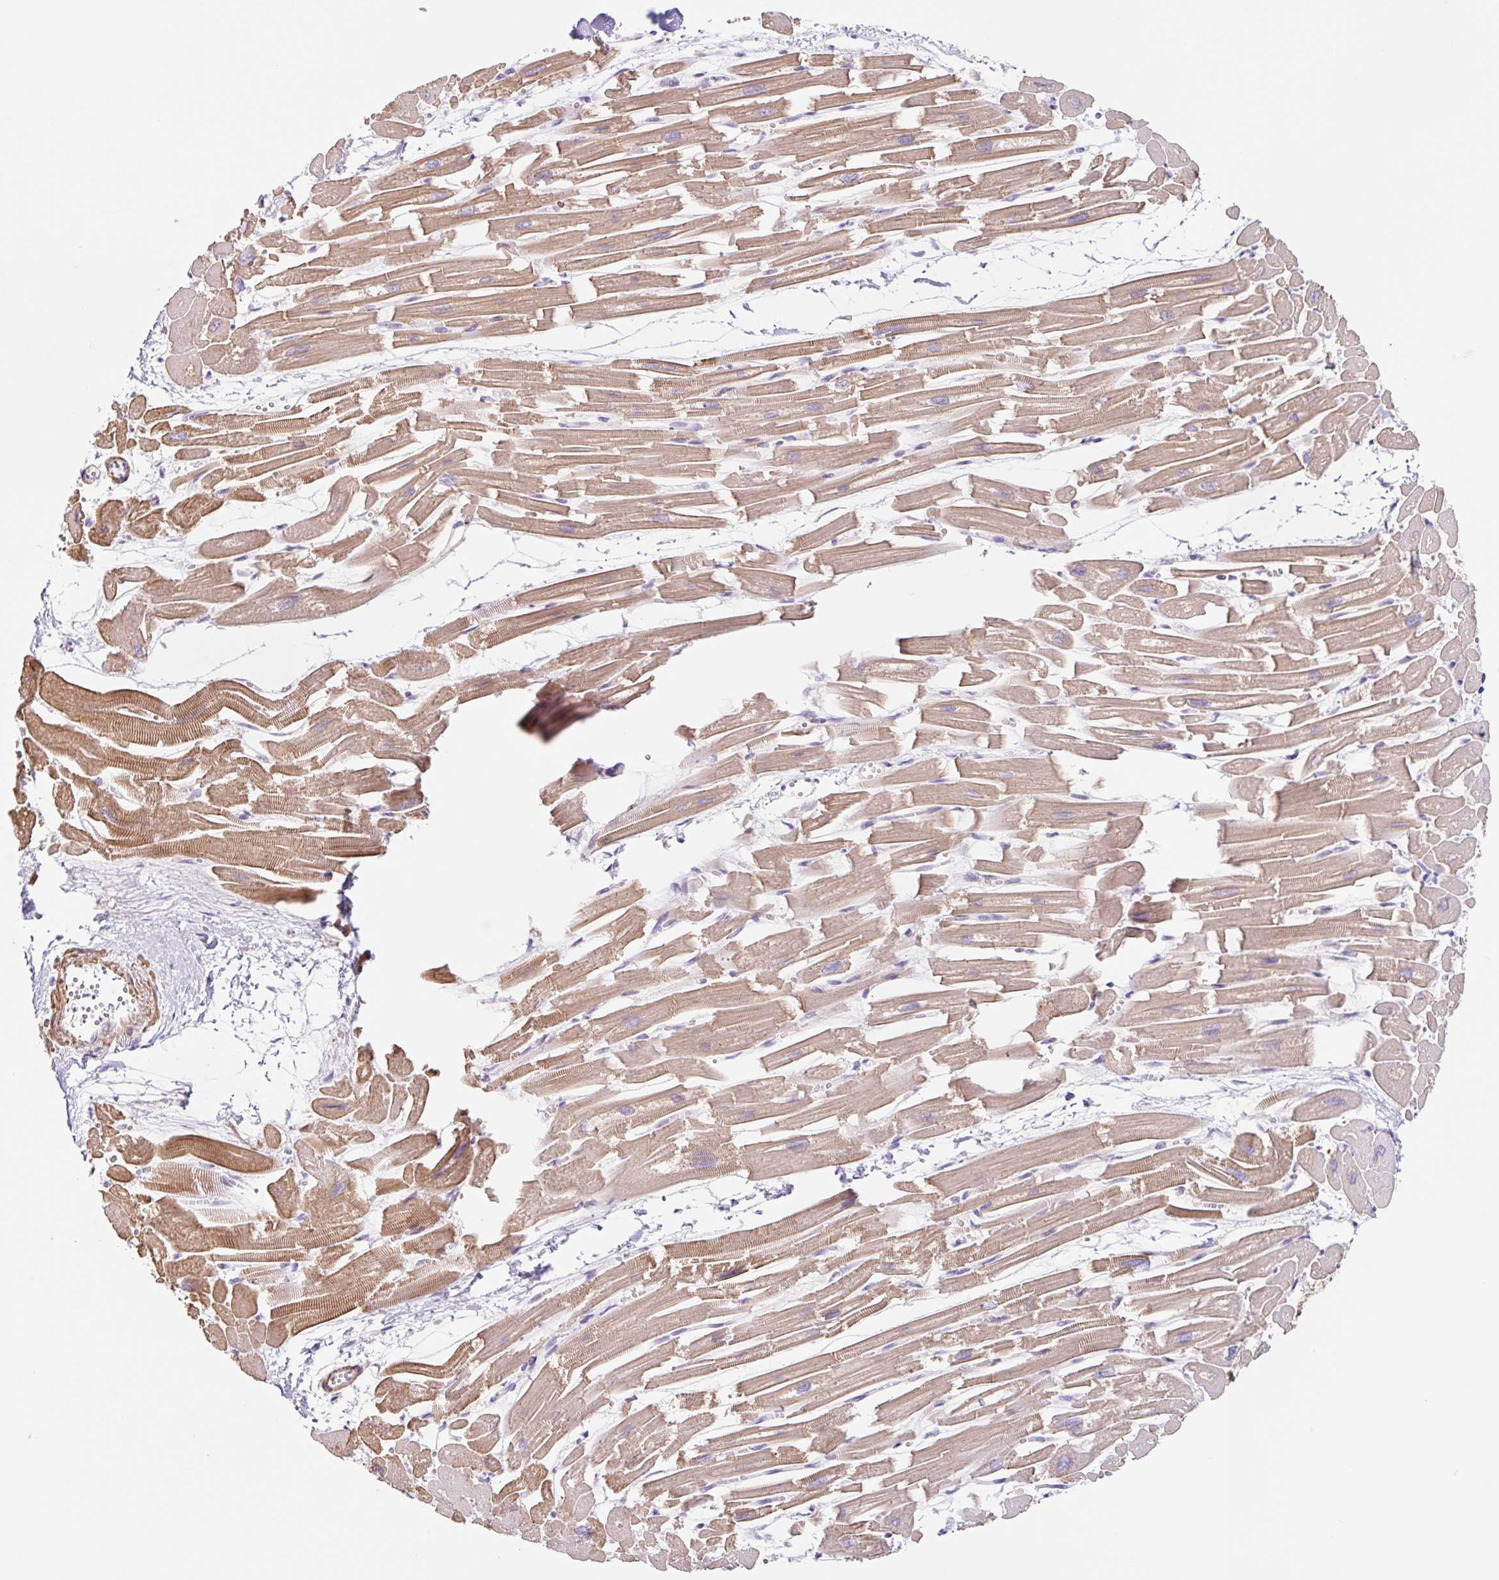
{"staining": {"intensity": "moderate", "quantity": ">75%", "location": "cytoplasmic/membranous"}, "tissue": "heart muscle", "cell_type": "Cardiomyocytes", "image_type": "normal", "snomed": [{"axis": "morphology", "description": "Normal tissue, NOS"}, {"axis": "topography", "description": "Heart"}], "caption": "Immunohistochemical staining of normal heart muscle demonstrates moderate cytoplasmic/membranous protein positivity in about >75% of cardiomyocytes. The protein is shown in brown color, while the nuclei are stained blue.", "gene": "DCAF17", "patient": {"sex": "male", "age": 54}}